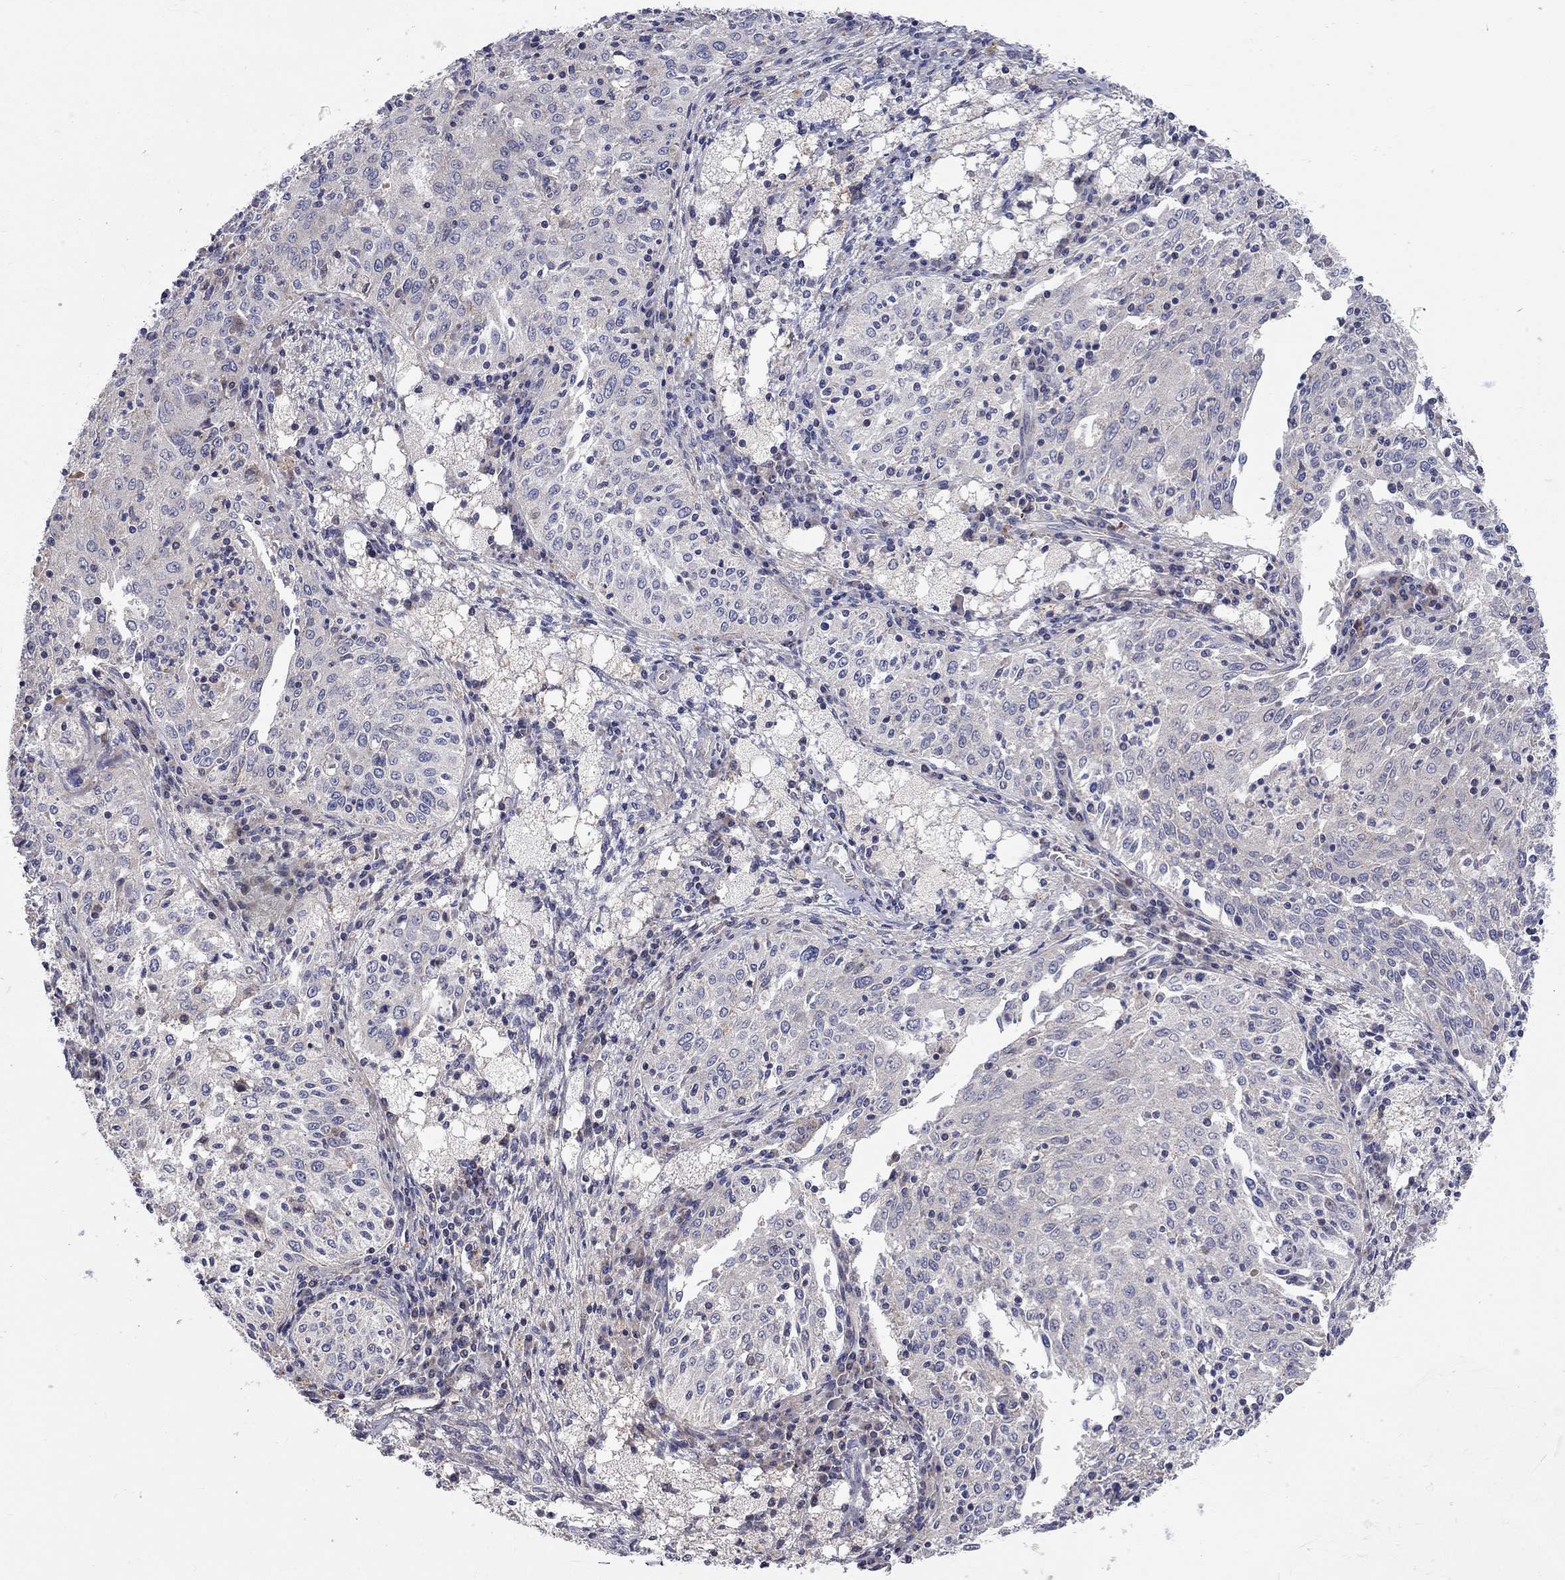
{"staining": {"intensity": "negative", "quantity": "none", "location": "none"}, "tissue": "cervical cancer", "cell_type": "Tumor cells", "image_type": "cancer", "snomed": [{"axis": "morphology", "description": "Squamous cell carcinoma, NOS"}, {"axis": "topography", "description": "Cervix"}], "caption": "A high-resolution micrograph shows immunohistochemistry (IHC) staining of squamous cell carcinoma (cervical), which exhibits no significant positivity in tumor cells.", "gene": "KANSL1L", "patient": {"sex": "female", "age": 41}}